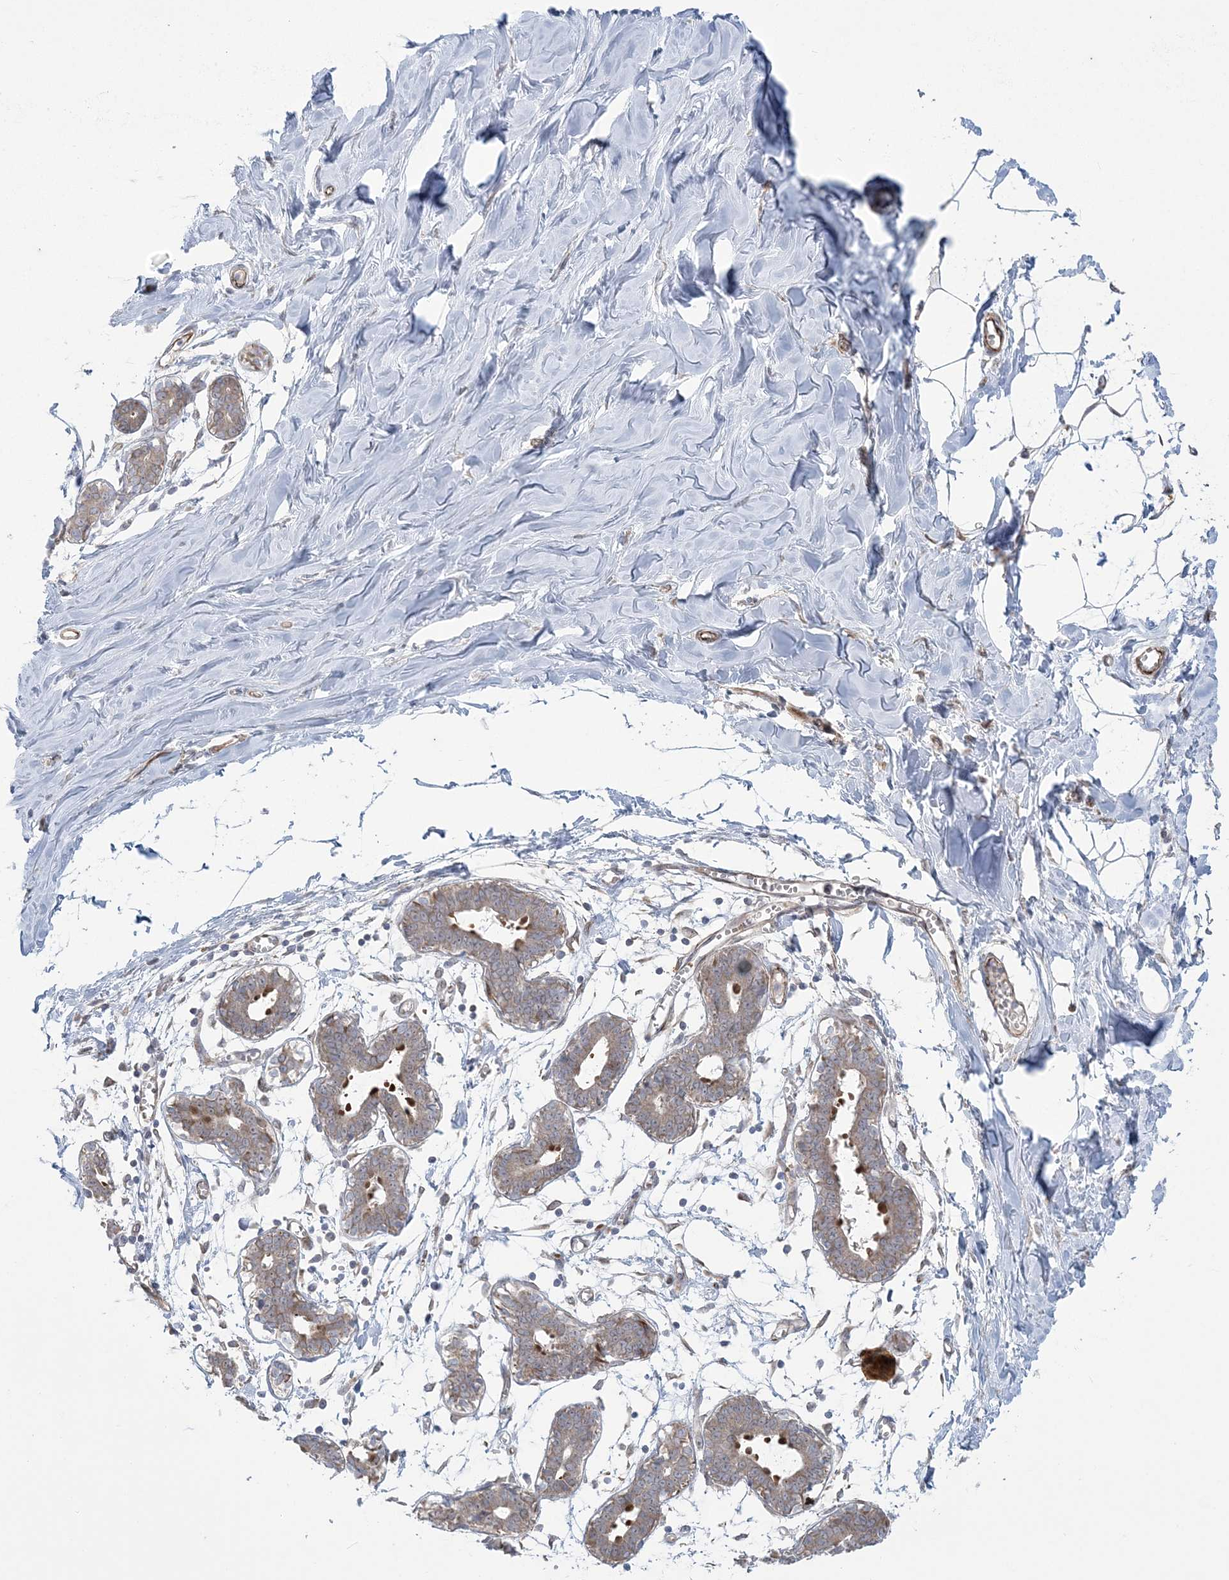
{"staining": {"intensity": "weak", "quantity": "<25%", "location": "cytoplasmic/membranous"}, "tissue": "breast", "cell_type": "Adipocytes", "image_type": "normal", "snomed": [{"axis": "morphology", "description": "Normal tissue, NOS"}, {"axis": "topography", "description": "Breast"}], "caption": "A high-resolution photomicrograph shows immunohistochemistry (IHC) staining of normal breast, which exhibits no significant positivity in adipocytes.", "gene": "NUDT9", "patient": {"sex": "female", "age": 27}}